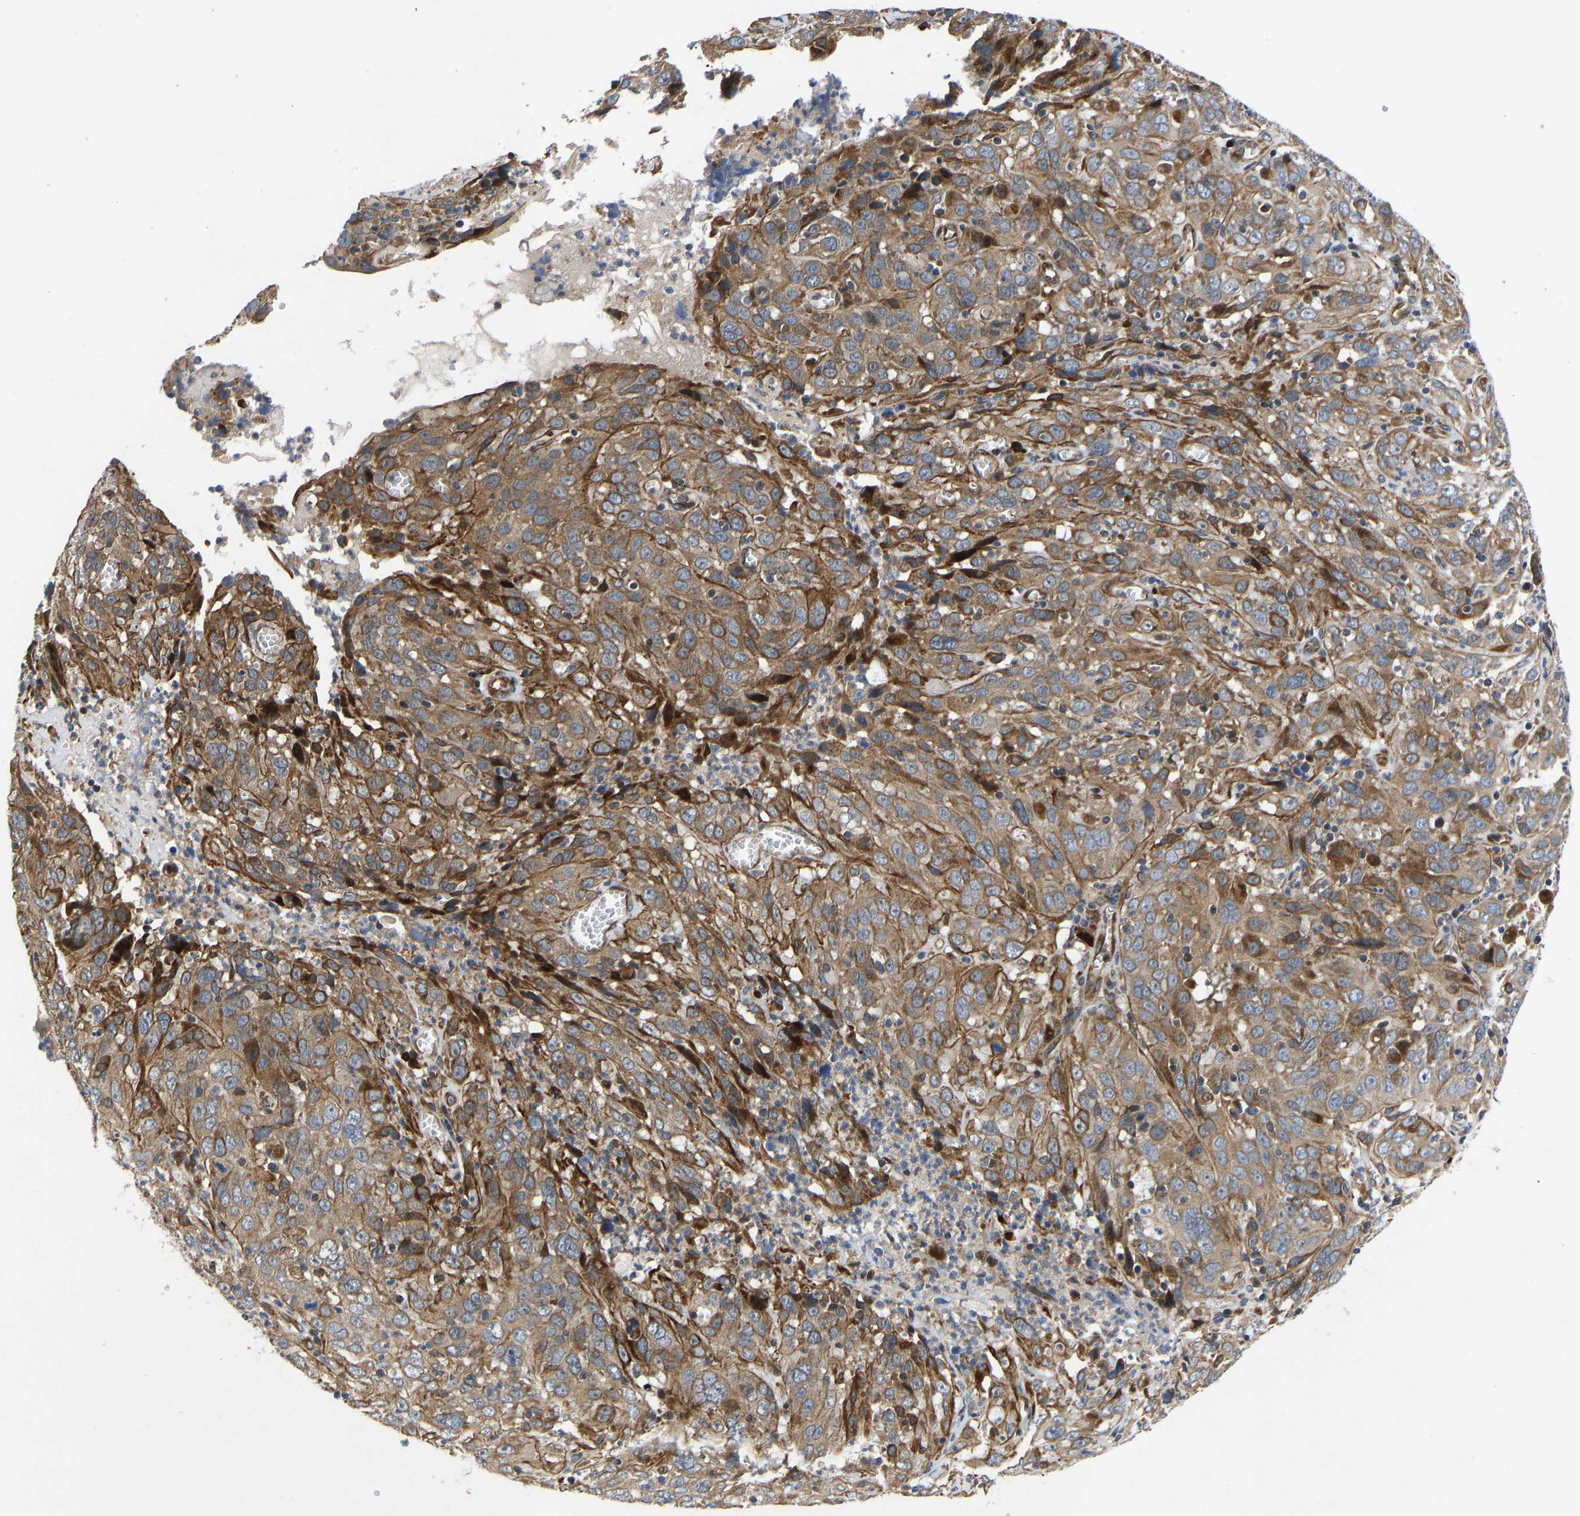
{"staining": {"intensity": "moderate", "quantity": ">75%", "location": "cytoplasmic/membranous"}, "tissue": "cervical cancer", "cell_type": "Tumor cells", "image_type": "cancer", "snomed": [{"axis": "morphology", "description": "Squamous cell carcinoma, NOS"}, {"axis": "topography", "description": "Cervix"}], "caption": "IHC (DAB (3,3'-diaminobenzidine)) staining of cervical squamous cell carcinoma reveals moderate cytoplasmic/membranous protein expression in about >75% of tumor cells.", "gene": "TMEM38B", "patient": {"sex": "female", "age": 32}}